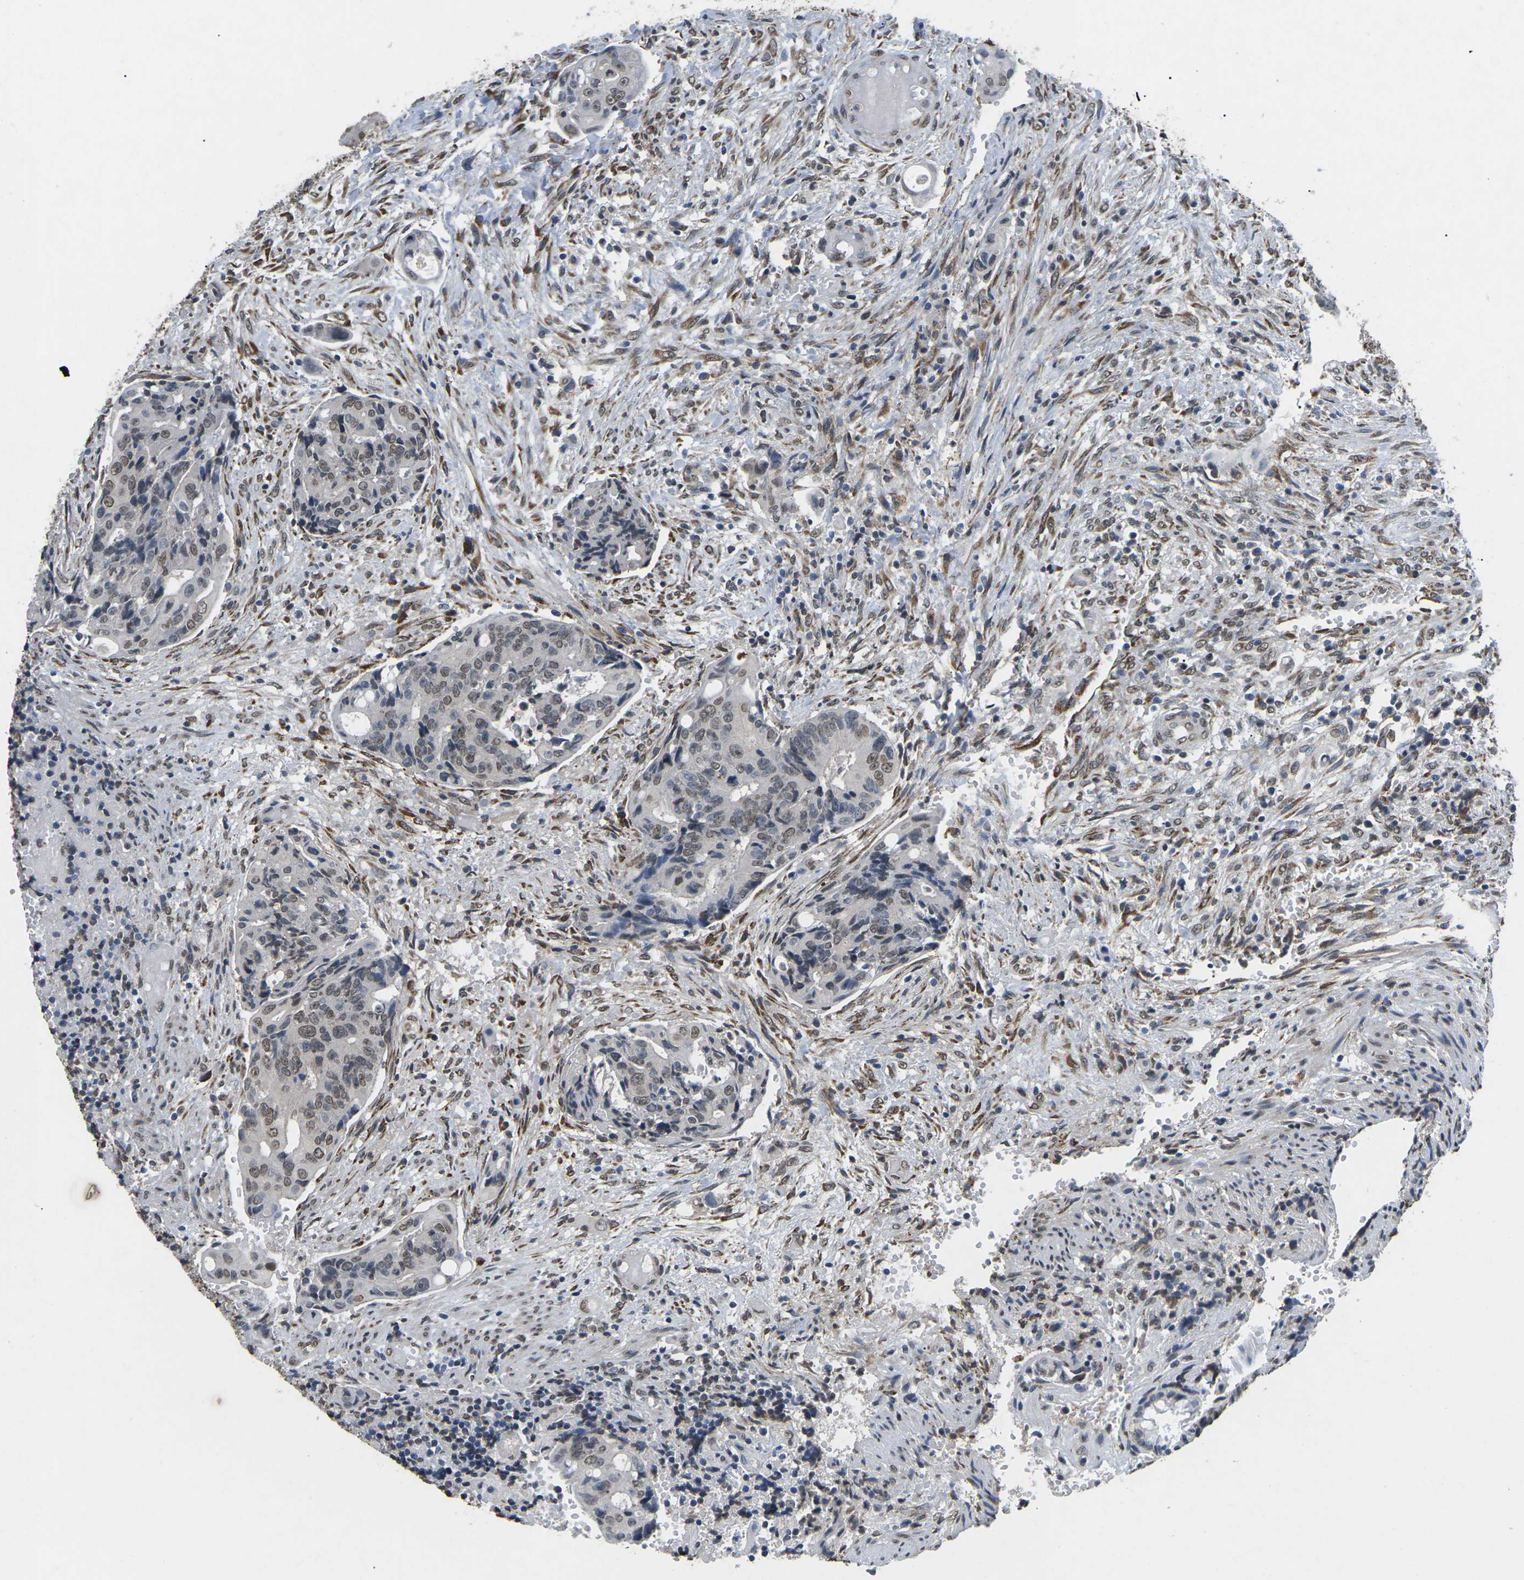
{"staining": {"intensity": "weak", "quantity": "25%-75%", "location": "nuclear"}, "tissue": "colorectal cancer", "cell_type": "Tumor cells", "image_type": "cancer", "snomed": [{"axis": "morphology", "description": "Adenocarcinoma, NOS"}, {"axis": "topography", "description": "Colon"}], "caption": "An image showing weak nuclear expression in about 25%-75% of tumor cells in colorectal adenocarcinoma, as visualized by brown immunohistochemical staining.", "gene": "SCNN1B", "patient": {"sex": "female", "age": 57}}